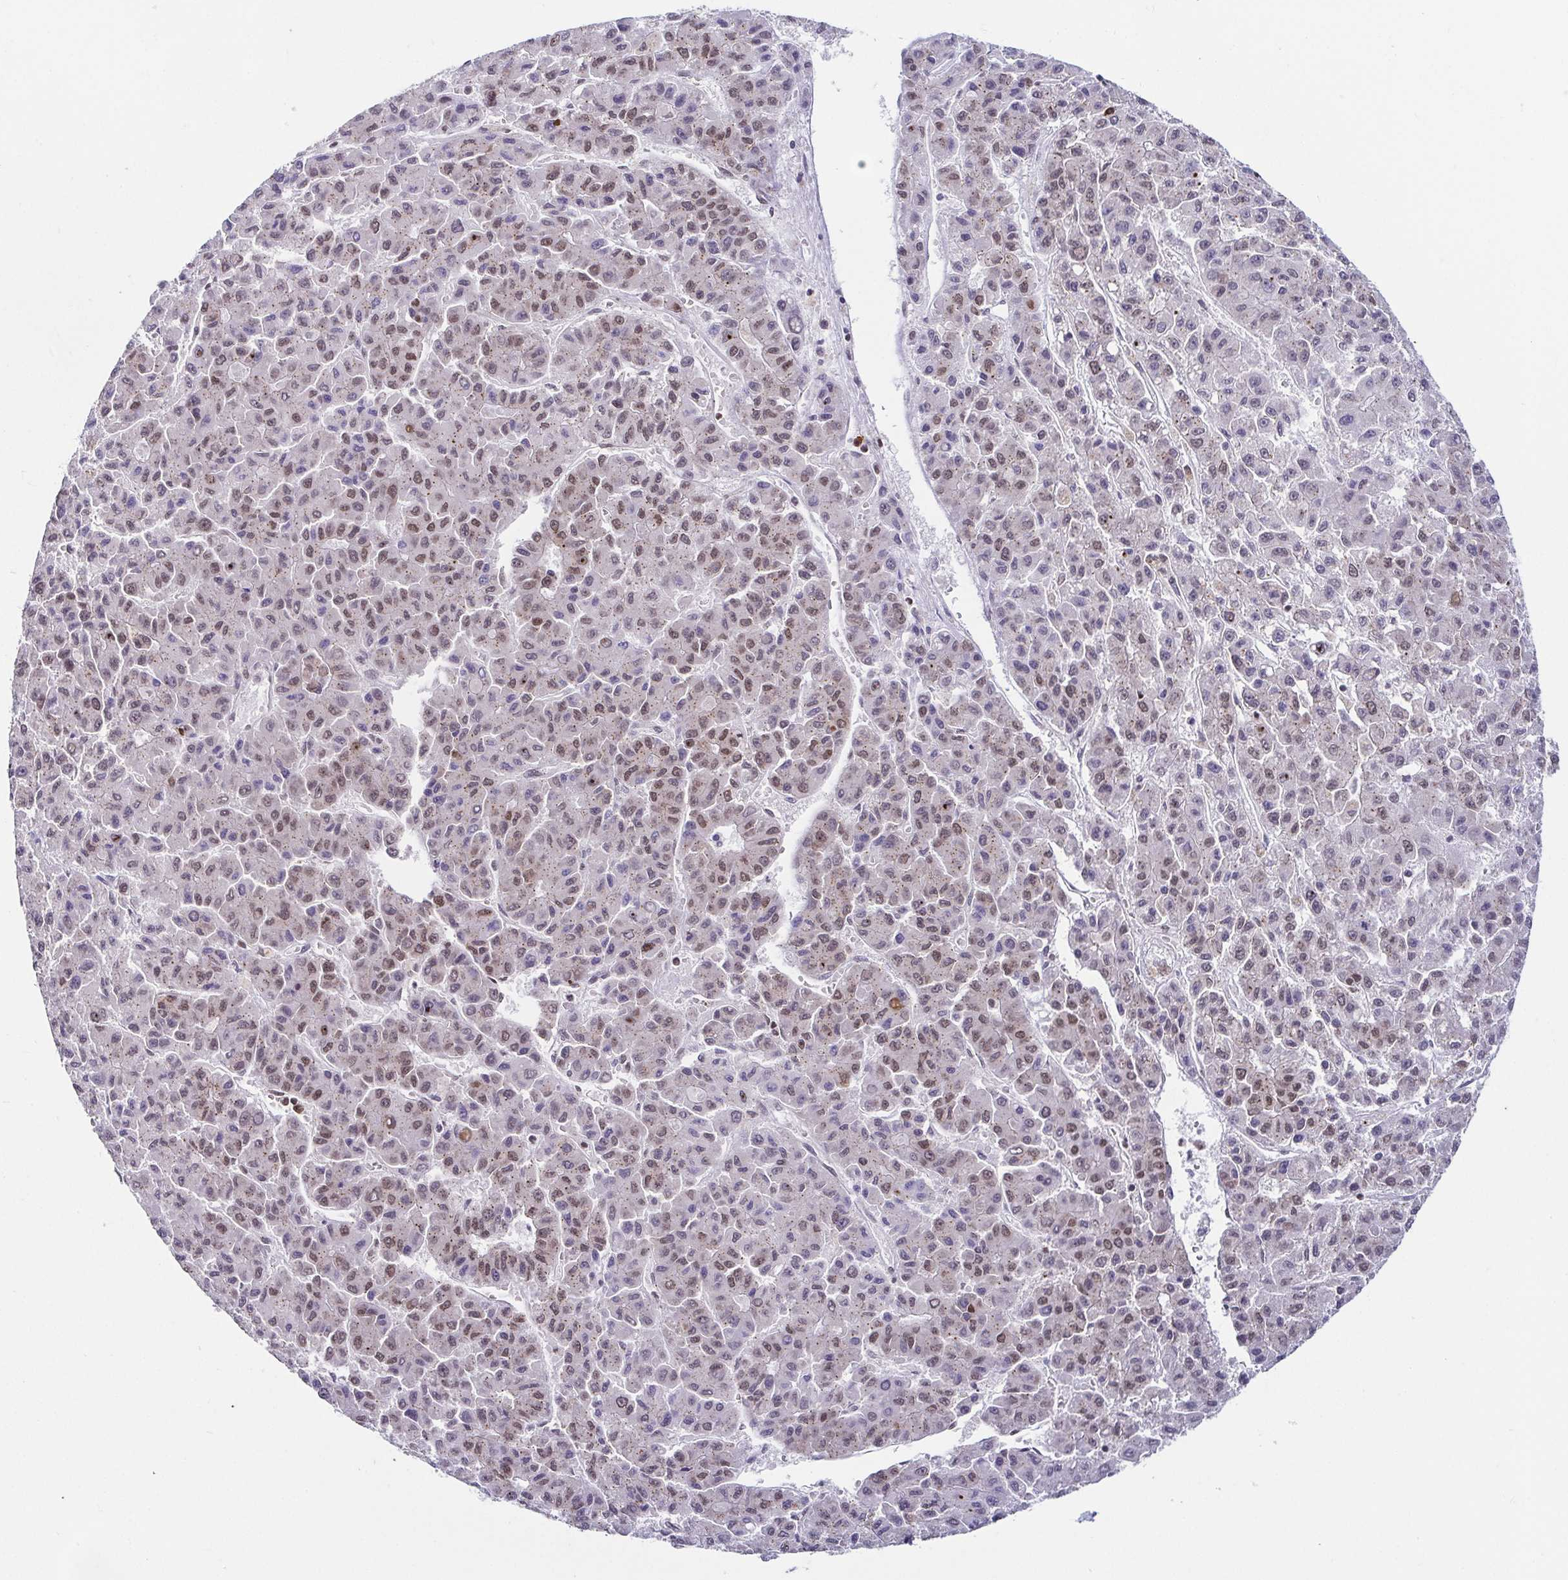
{"staining": {"intensity": "moderate", "quantity": "25%-75%", "location": "nuclear"}, "tissue": "liver cancer", "cell_type": "Tumor cells", "image_type": "cancer", "snomed": [{"axis": "morphology", "description": "Carcinoma, Hepatocellular, NOS"}, {"axis": "topography", "description": "Liver"}], "caption": "Hepatocellular carcinoma (liver) was stained to show a protein in brown. There is medium levels of moderate nuclear staining in approximately 25%-75% of tumor cells. (DAB (3,3'-diaminobenzidine) = brown stain, brightfield microscopy at high magnification).", "gene": "EWSR1", "patient": {"sex": "male", "age": 70}}